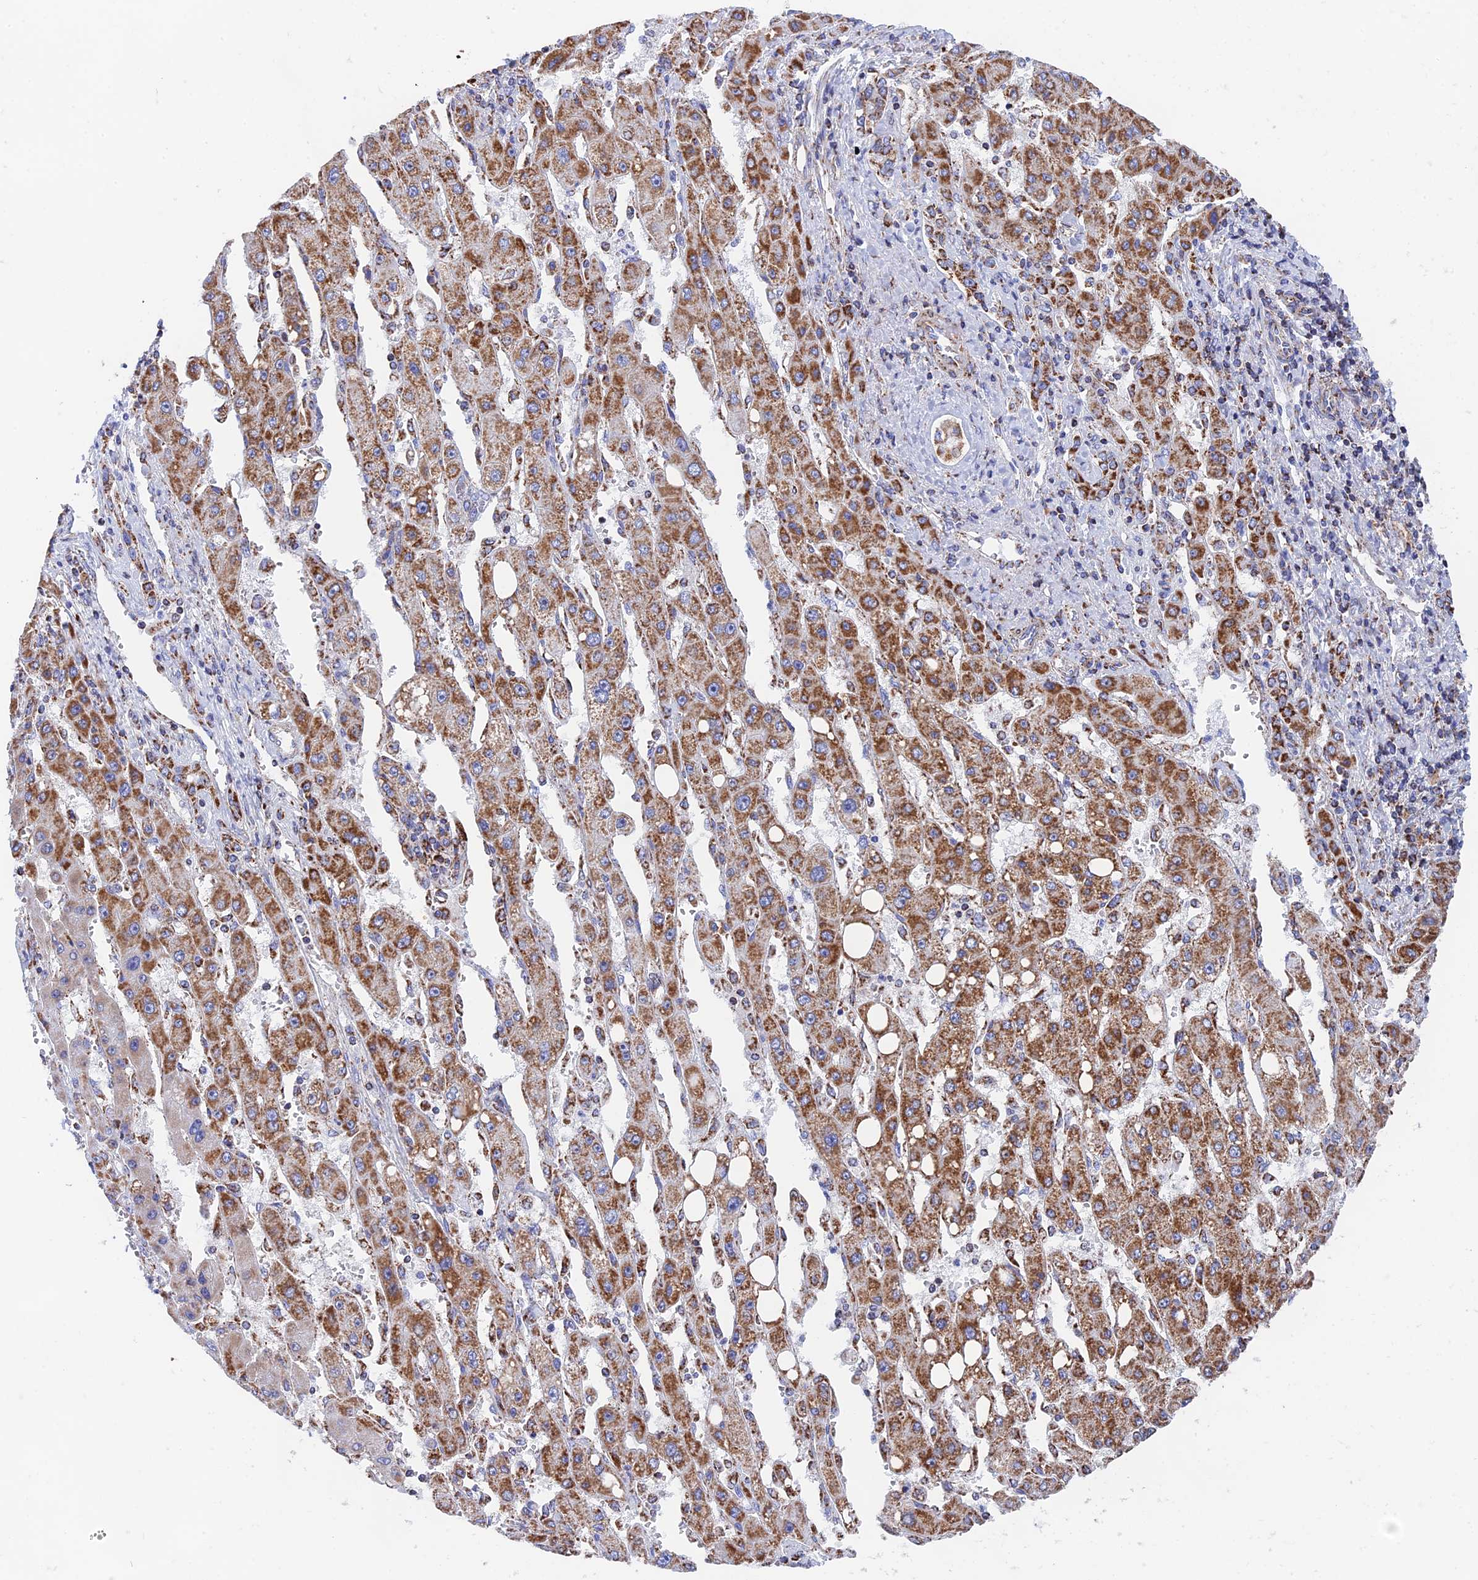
{"staining": {"intensity": "moderate", "quantity": ">75%", "location": "cytoplasmic/membranous"}, "tissue": "liver cancer", "cell_type": "Tumor cells", "image_type": "cancer", "snomed": [{"axis": "morphology", "description": "Carcinoma, Hepatocellular, NOS"}, {"axis": "topography", "description": "Liver"}], "caption": "A medium amount of moderate cytoplasmic/membranous expression is appreciated in approximately >75% of tumor cells in hepatocellular carcinoma (liver) tissue.", "gene": "NDUFA5", "patient": {"sex": "female", "age": 73}}